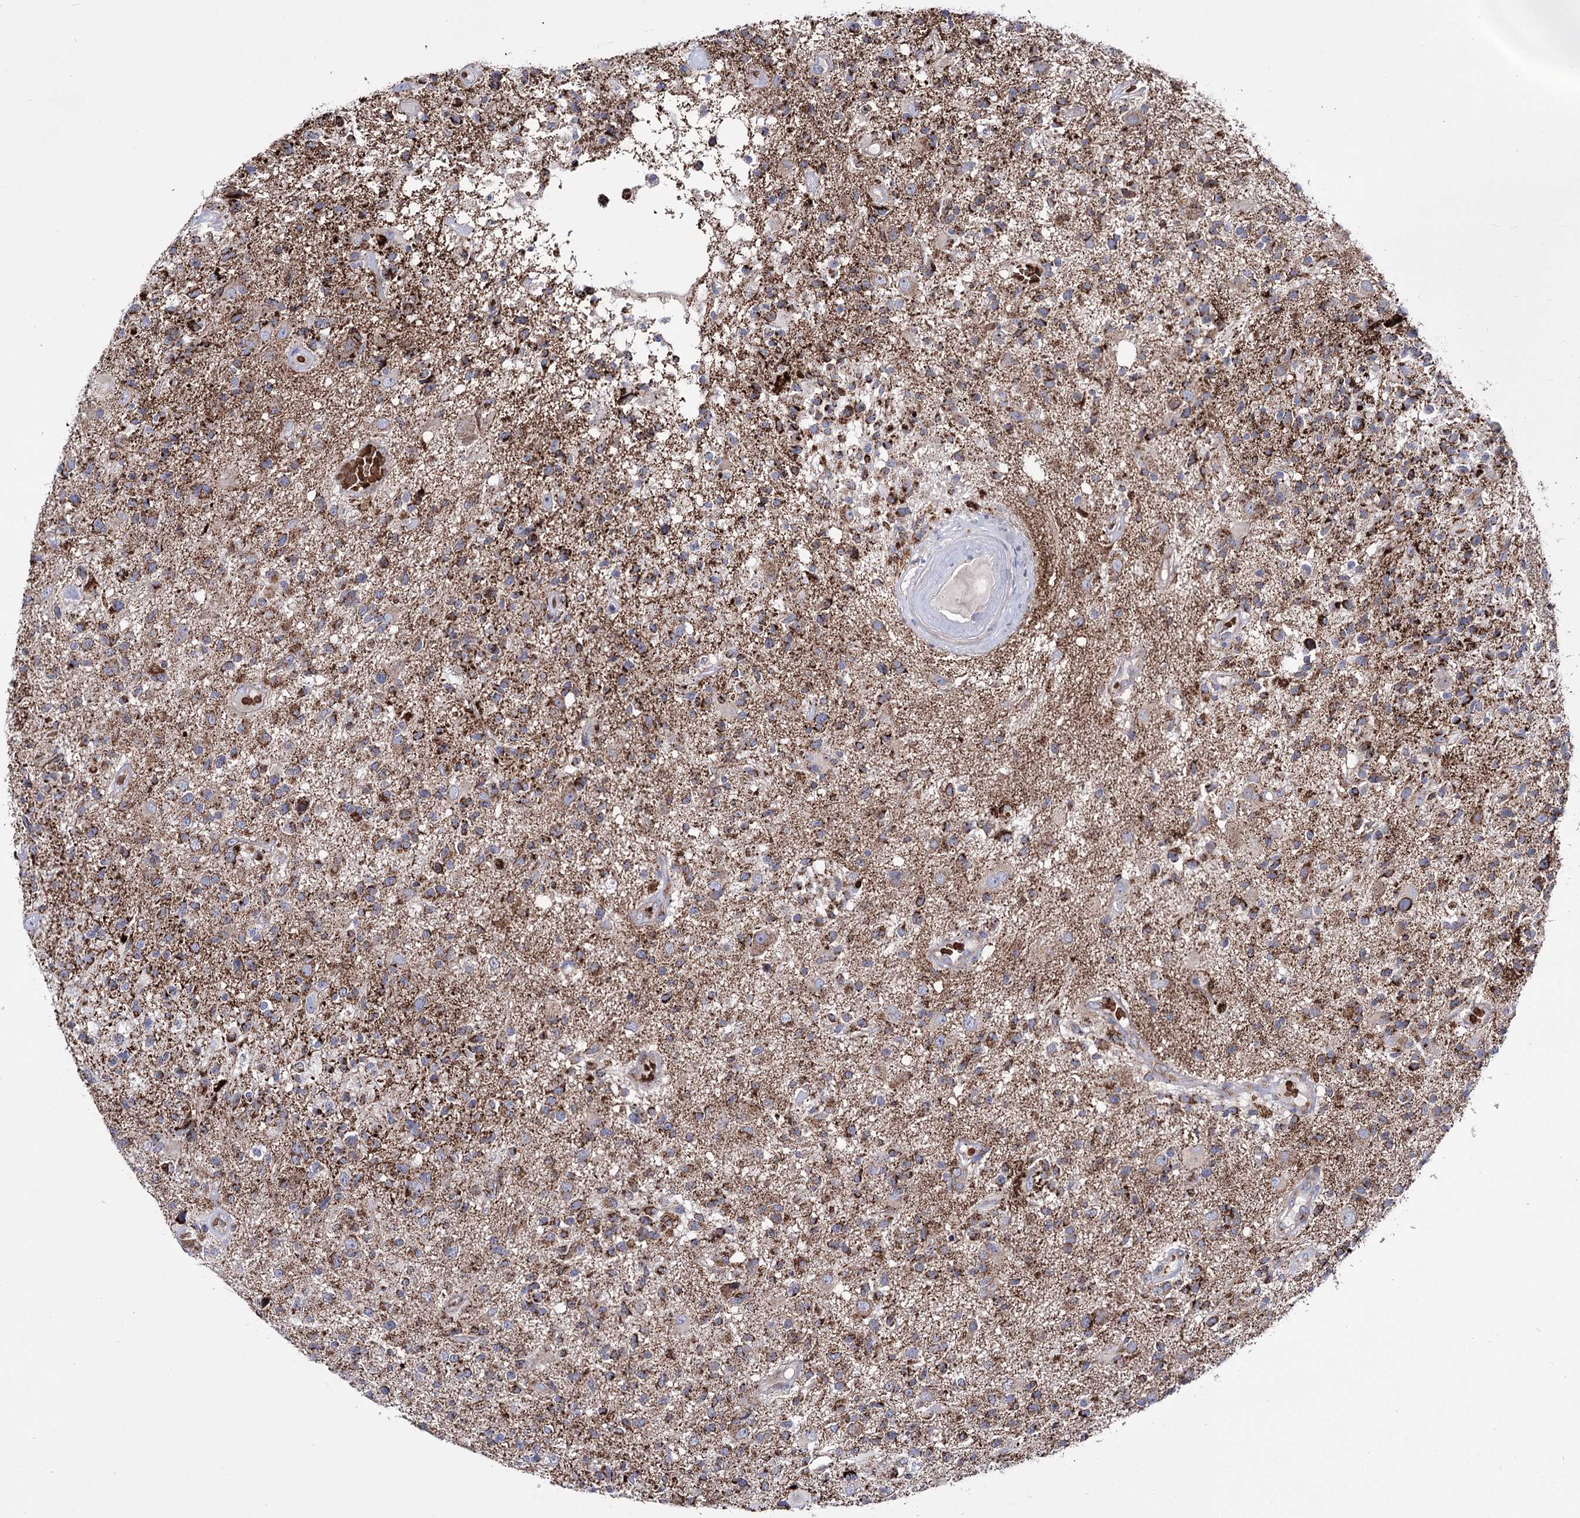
{"staining": {"intensity": "strong", "quantity": ">75%", "location": "cytoplasmic/membranous"}, "tissue": "glioma", "cell_type": "Tumor cells", "image_type": "cancer", "snomed": [{"axis": "morphology", "description": "Glioma, malignant, High grade"}, {"axis": "morphology", "description": "Glioblastoma, NOS"}, {"axis": "topography", "description": "Brain"}], "caption": "Human glioma stained with a brown dye shows strong cytoplasmic/membranous positive staining in approximately >75% of tumor cells.", "gene": "OSBPL5", "patient": {"sex": "male", "age": 60}}